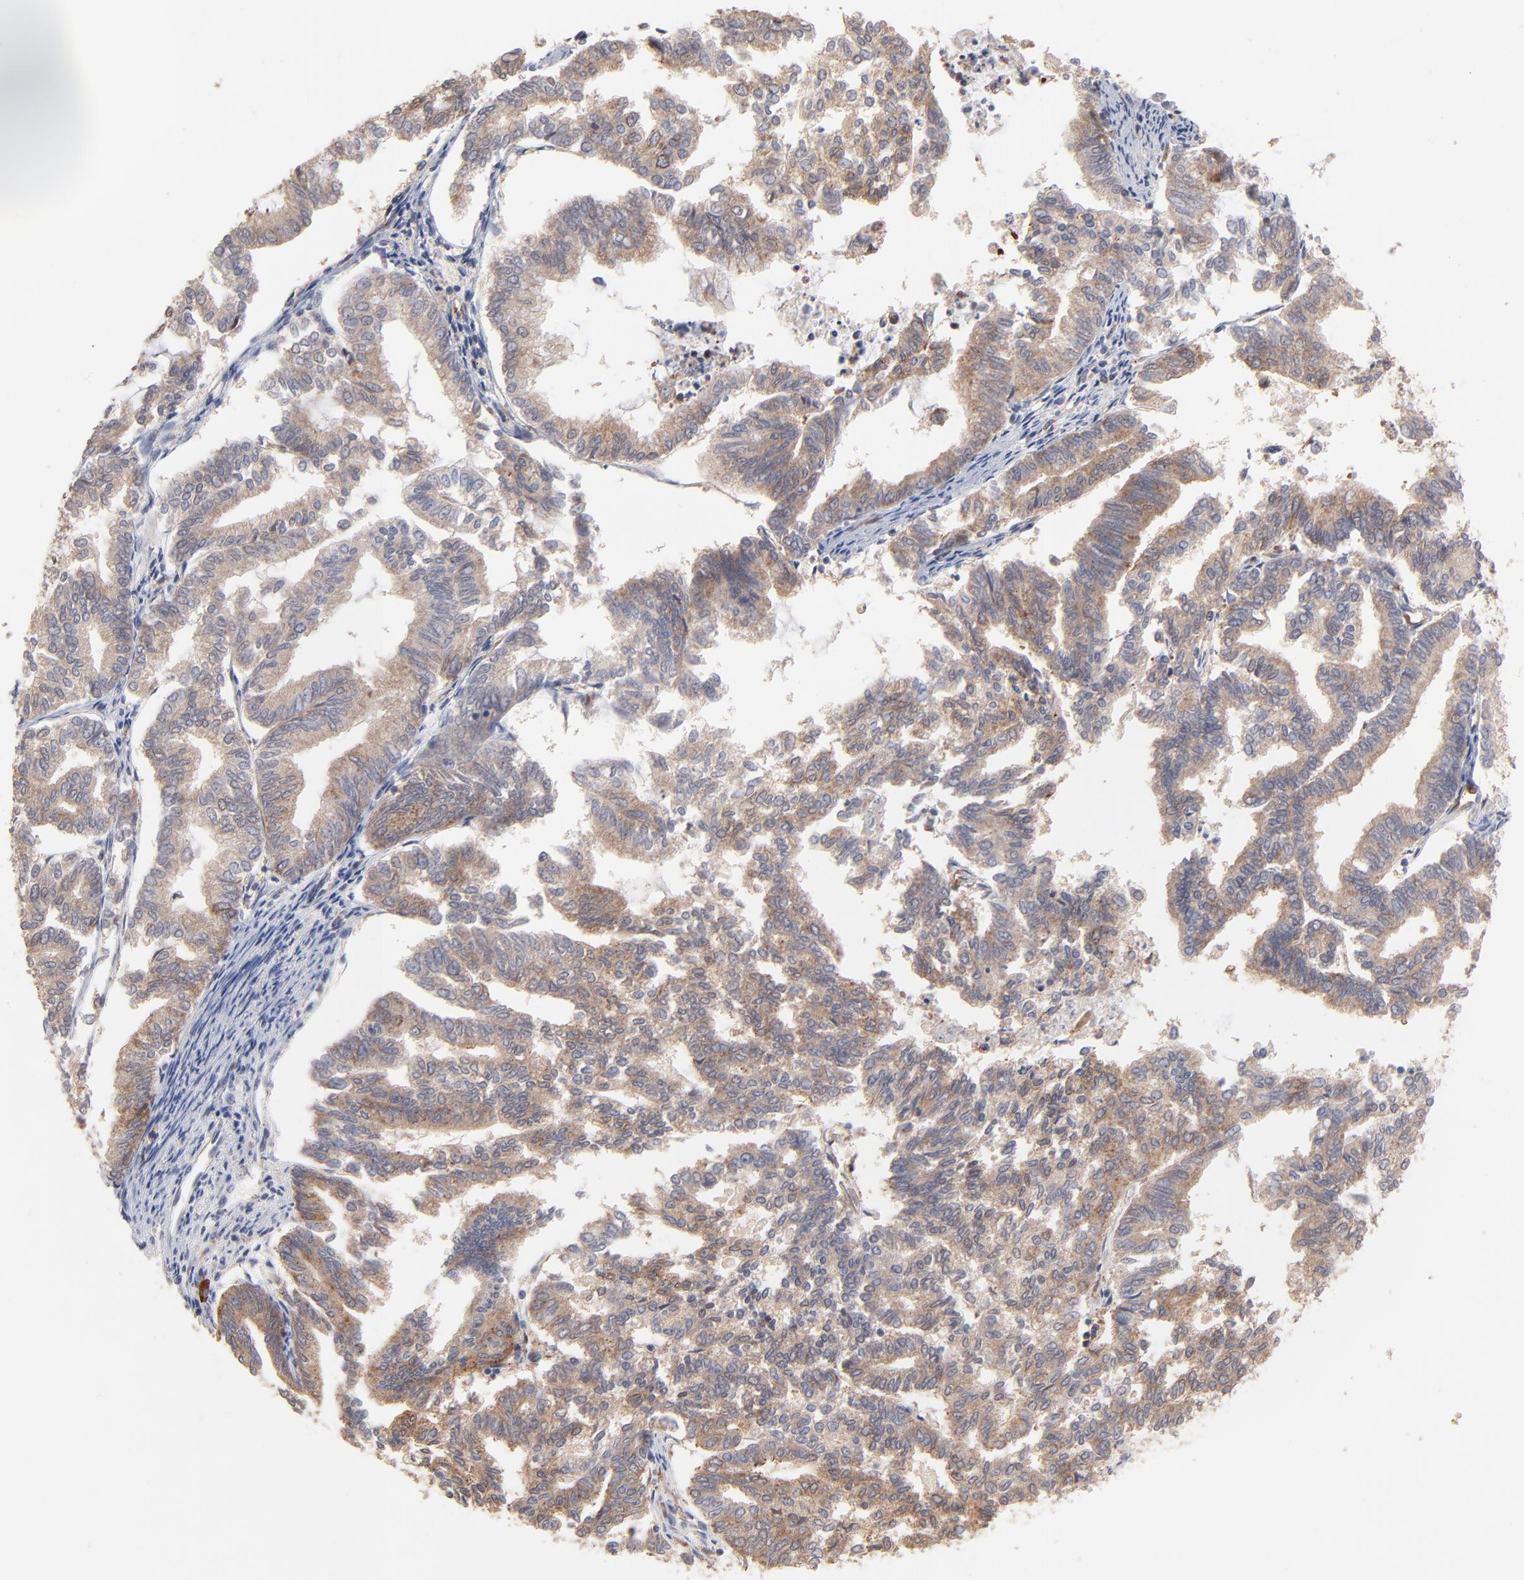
{"staining": {"intensity": "moderate", "quantity": ">75%", "location": "cytoplasmic/membranous"}, "tissue": "endometrial cancer", "cell_type": "Tumor cells", "image_type": "cancer", "snomed": [{"axis": "morphology", "description": "Adenocarcinoma, NOS"}, {"axis": "topography", "description": "Endometrium"}], "caption": "Protein staining reveals moderate cytoplasmic/membranous expression in approximately >75% of tumor cells in endometrial cancer (adenocarcinoma). The protein is shown in brown color, while the nuclei are stained blue.", "gene": "IVNS1ABP", "patient": {"sex": "female", "age": 79}}